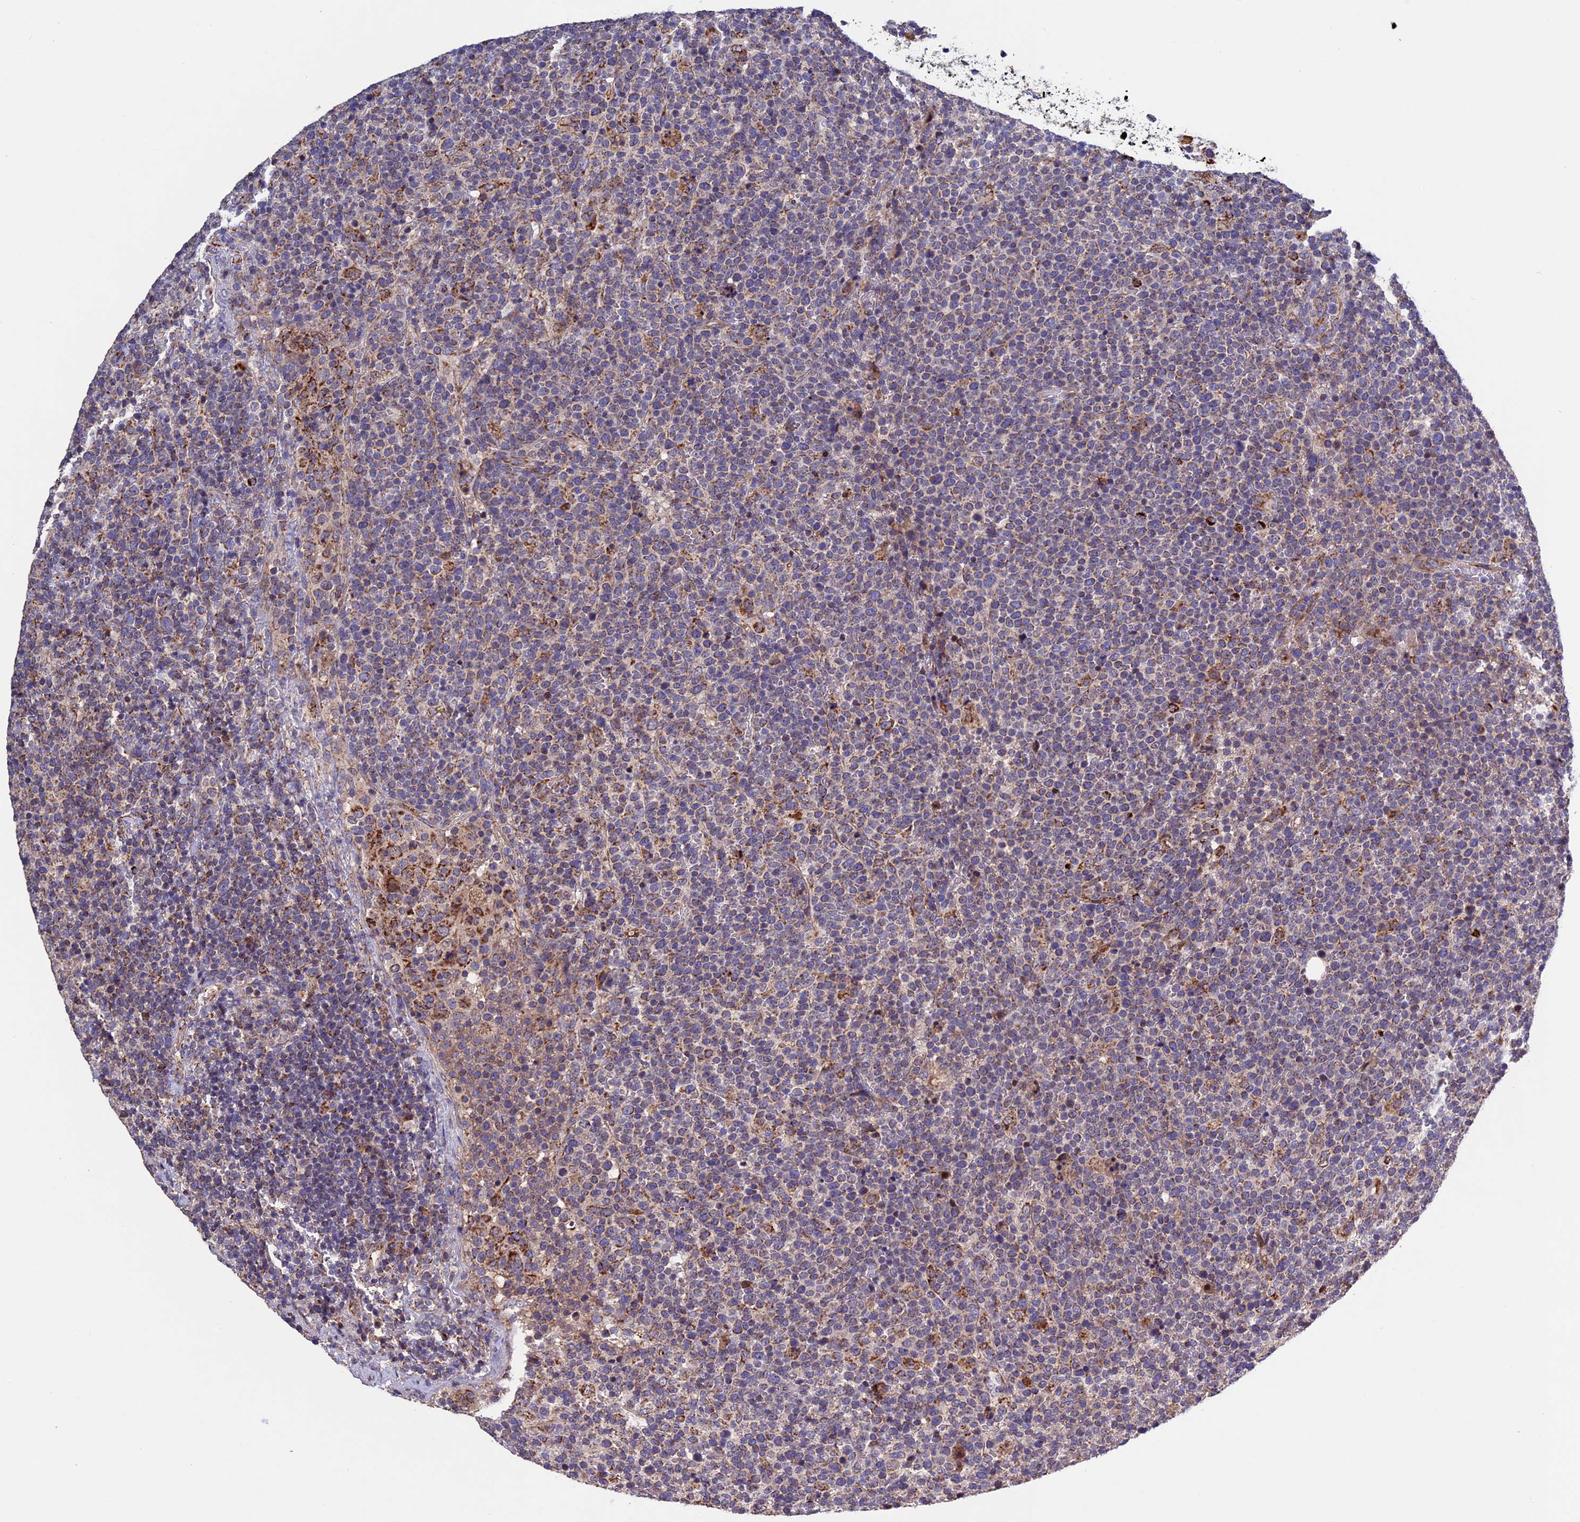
{"staining": {"intensity": "moderate", "quantity": "<25%", "location": "cytoplasmic/membranous"}, "tissue": "lymphoma", "cell_type": "Tumor cells", "image_type": "cancer", "snomed": [{"axis": "morphology", "description": "Malignant lymphoma, non-Hodgkin's type, High grade"}, {"axis": "topography", "description": "Lymph node"}], "caption": "Human malignant lymphoma, non-Hodgkin's type (high-grade) stained for a protein (brown) reveals moderate cytoplasmic/membranous positive positivity in about <25% of tumor cells.", "gene": "RNF17", "patient": {"sex": "male", "age": 61}}